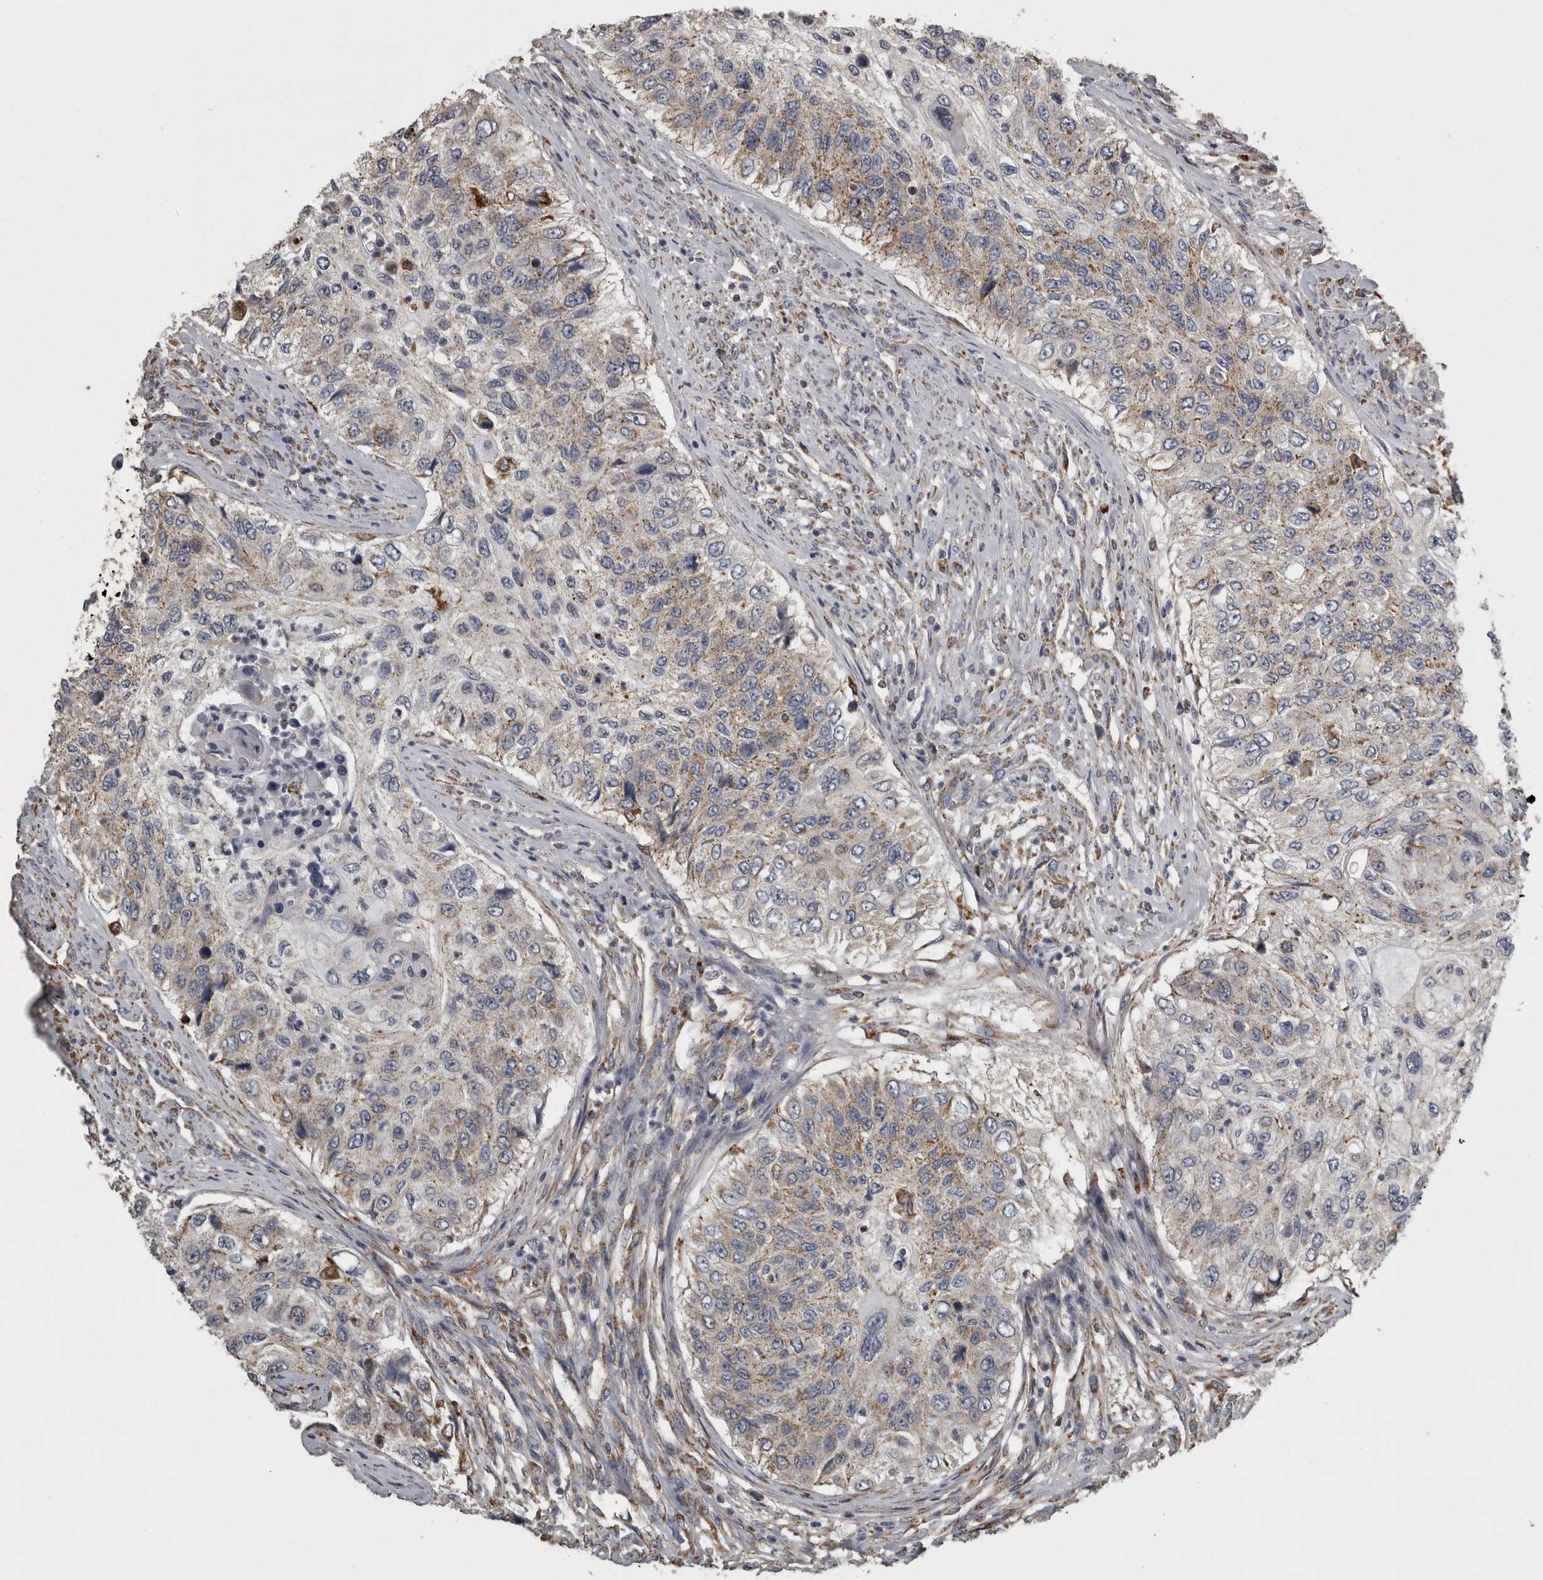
{"staining": {"intensity": "moderate", "quantity": "25%-75%", "location": "cytoplasmic/membranous"}, "tissue": "urothelial cancer", "cell_type": "Tumor cells", "image_type": "cancer", "snomed": [{"axis": "morphology", "description": "Urothelial carcinoma, High grade"}, {"axis": "topography", "description": "Urinary bladder"}], "caption": "This micrograph shows immunohistochemistry (IHC) staining of high-grade urothelial carcinoma, with medium moderate cytoplasmic/membranous expression in about 25%-75% of tumor cells.", "gene": "FRK", "patient": {"sex": "female", "age": 60}}